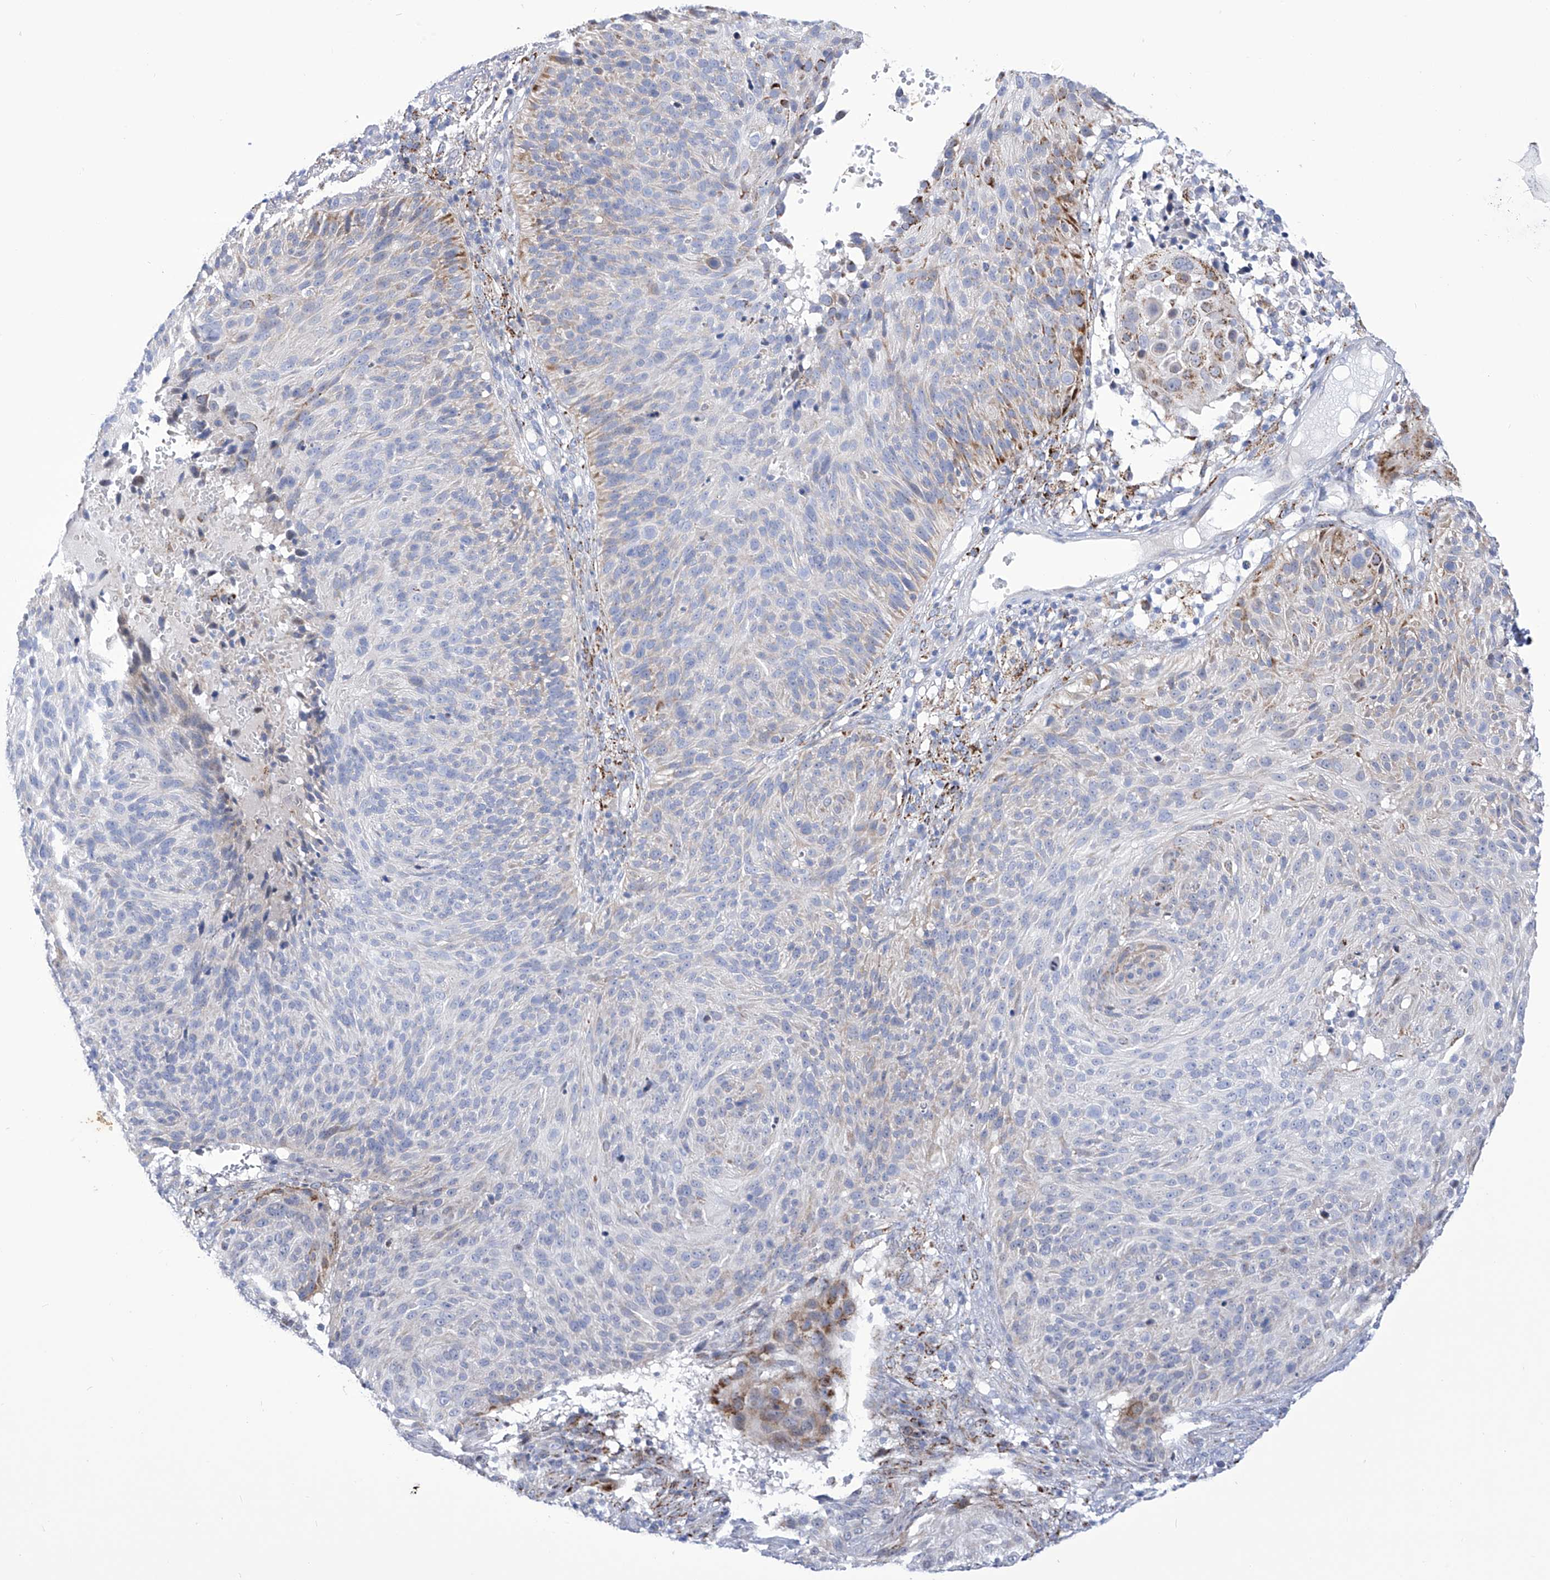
{"staining": {"intensity": "moderate", "quantity": "<25%", "location": "cytoplasmic/membranous"}, "tissue": "cervical cancer", "cell_type": "Tumor cells", "image_type": "cancer", "snomed": [{"axis": "morphology", "description": "Squamous cell carcinoma, NOS"}, {"axis": "topography", "description": "Cervix"}], "caption": "A brown stain labels moderate cytoplasmic/membranous expression of a protein in cervical cancer tumor cells.", "gene": "C1orf87", "patient": {"sex": "female", "age": 74}}